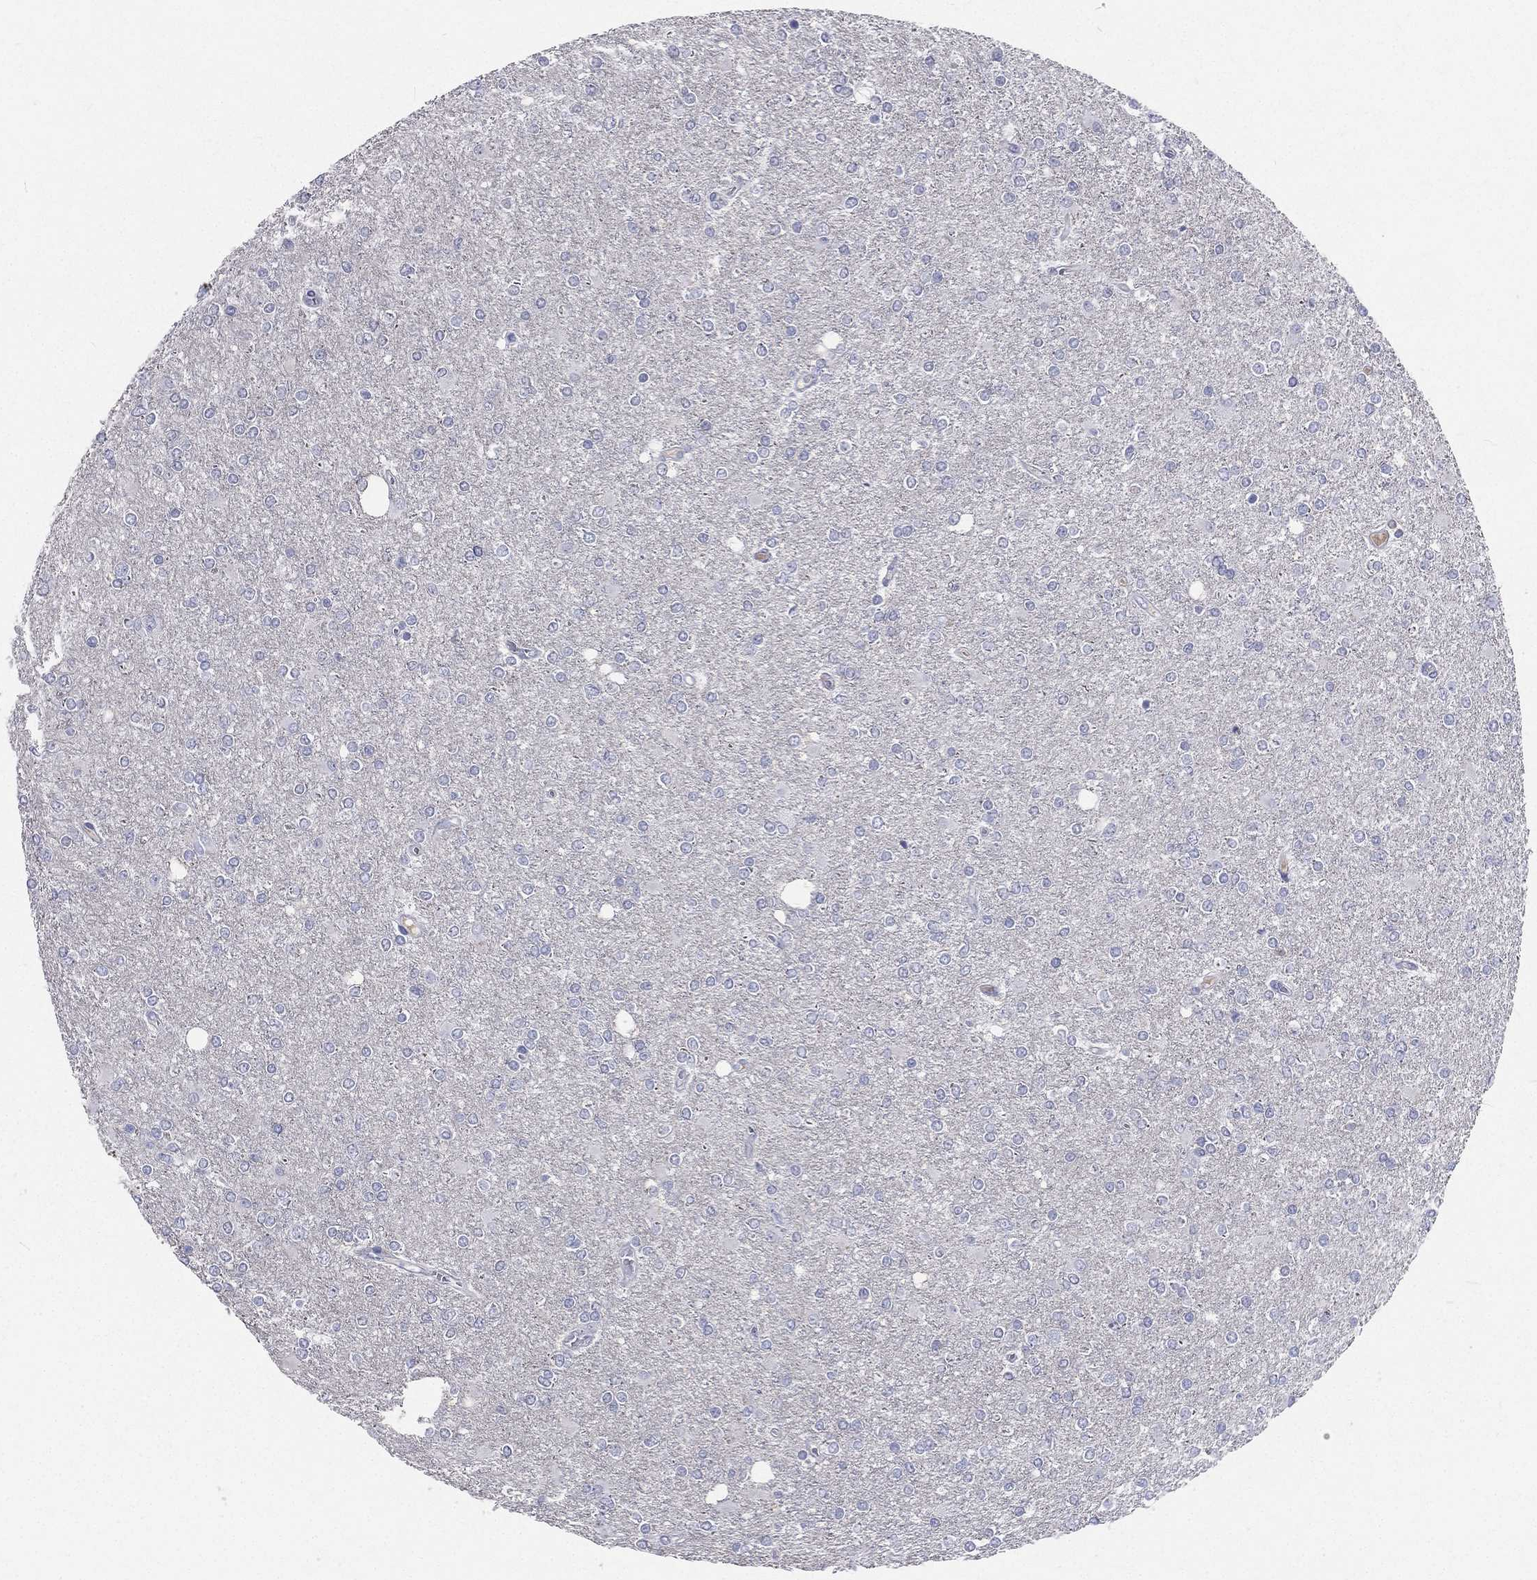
{"staining": {"intensity": "negative", "quantity": "none", "location": "none"}, "tissue": "glioma", "cell_type": "Tumor cells", "image_type": "cancer", "snomed": [{"axis": "morphology", "description": "Glioma, malignant, High grade"}, {"axis": "topography", "description": "Cerebral cortex"}], "caption": "A micrograph of high-grade glioma (malignant) stained for a protein demonstrates no brown staining in tumor cells.", "gene": "CD3D", "patient": {"sex": "male", "age": 70}}